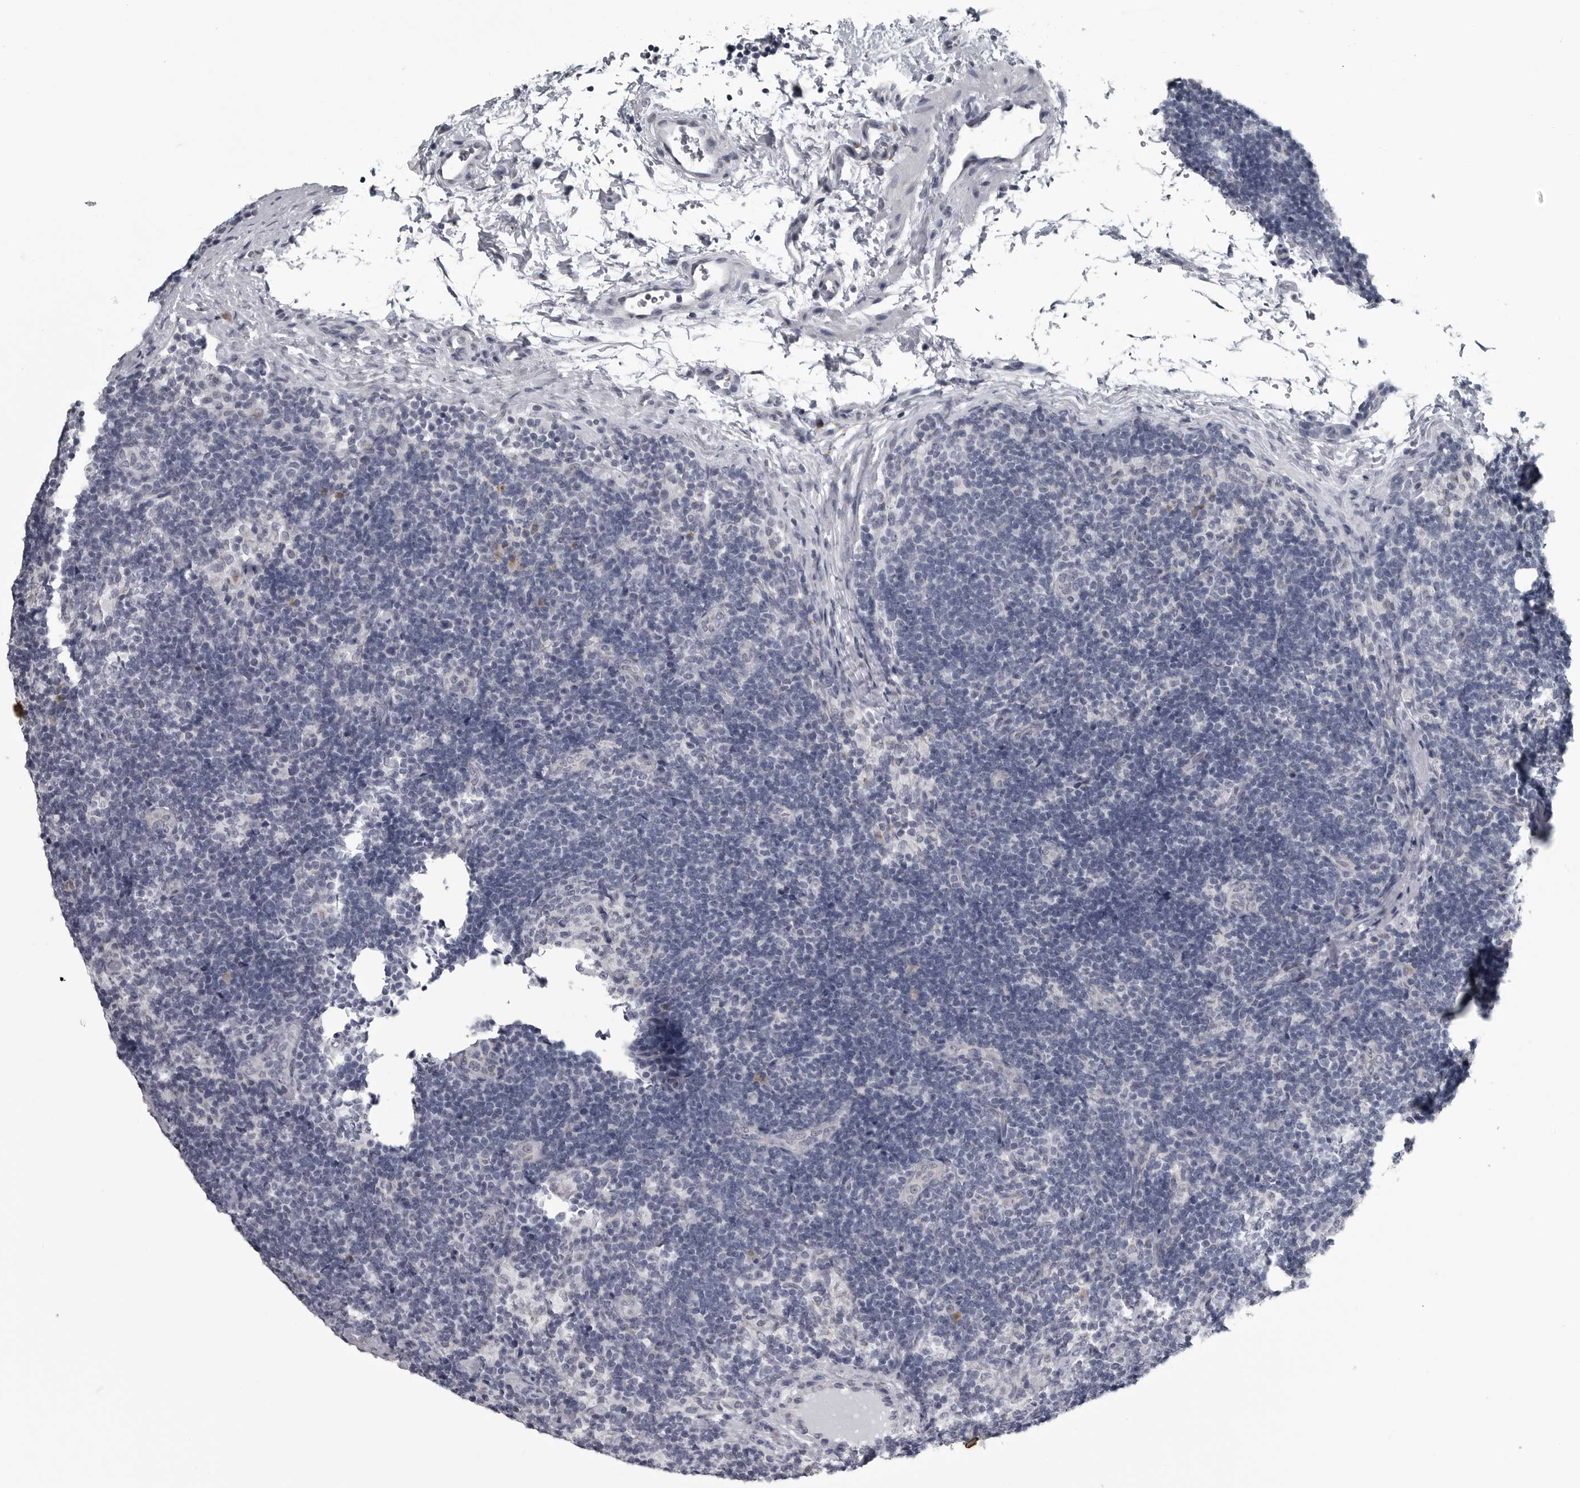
{"staining": {"intensity": "negative", "quantity": "none", "location": "none"}, "tissue": "lymph node", "cell_type": "Germinal center cells", "image_type": "normal", "snomed": [{"axis": "morphology", "description": "Normal tissue, NOS"}, {"axis": "topography", "description": "Lymph node"}], "caption": "Micrograph shows no protein staining in germinal center cells of unremarkable lymph node. (DAB immunohistochemistry visualized using brightfield microscopy, high magnification).", "gene": "MYOC", "patient": {"sex": "female", "age": 22}}